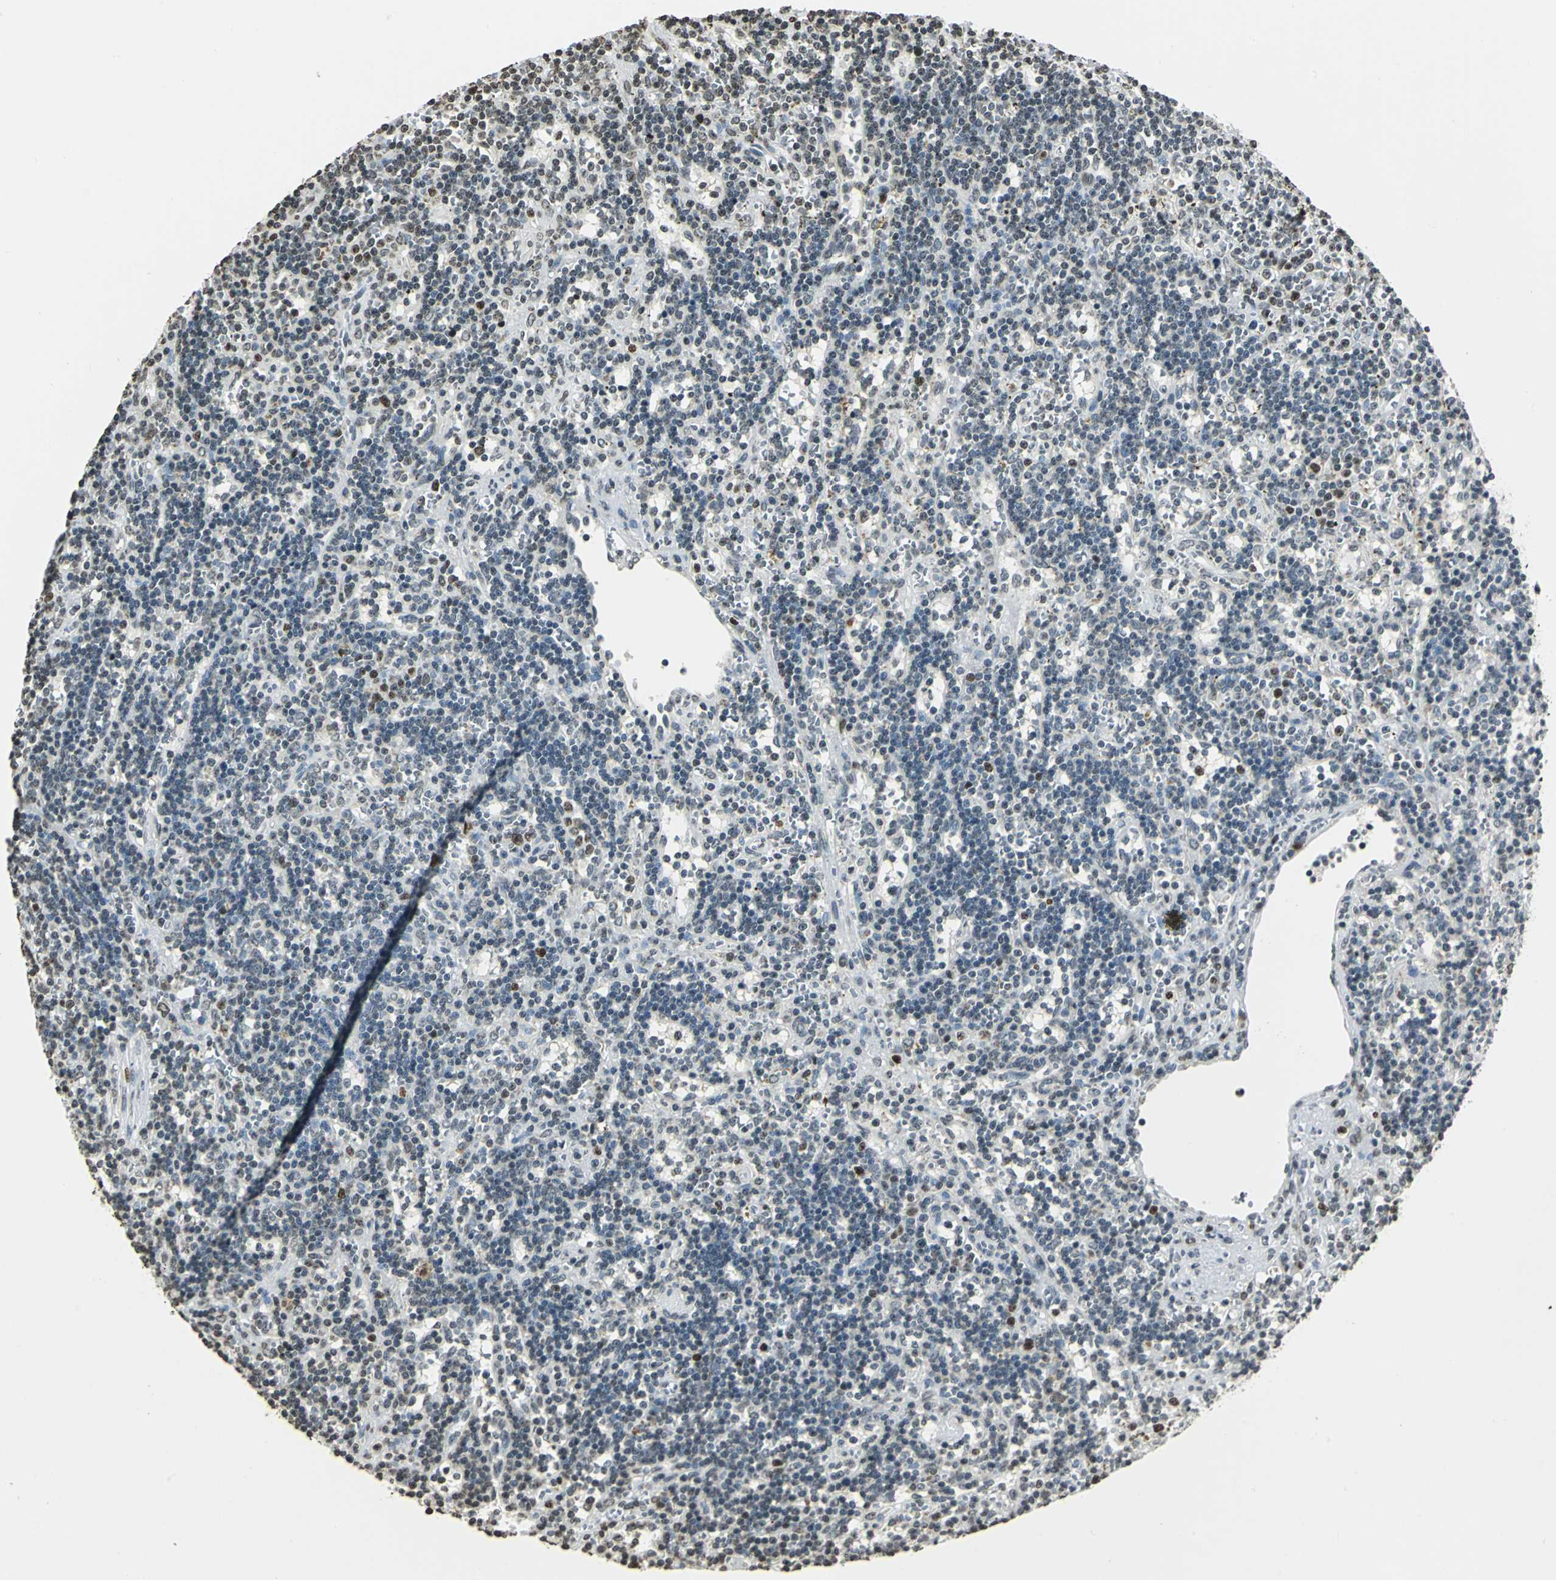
{"staining": {"intensity": "strong", "quantity": "<25%", "location": "nuclear"}, "tissue": "lymphoma", "cell_type": "Tumor cells", "image_type": "cancer", "snomed": [{"axis": "morphology", "description": "Malignant lymphoma, non-Hodgkin's type, Low grade"}, {"axis": "topography", "description": "Spleen"}], "caption": "Tumor cells demonstrate strong nuclear positivity in about <25% of cells in lymphoma. The protein of interest is shown in brown color, while the nuclei are stained blue.", "gene": "MCM4", "patient": {"sex": "male", "age": 60}}